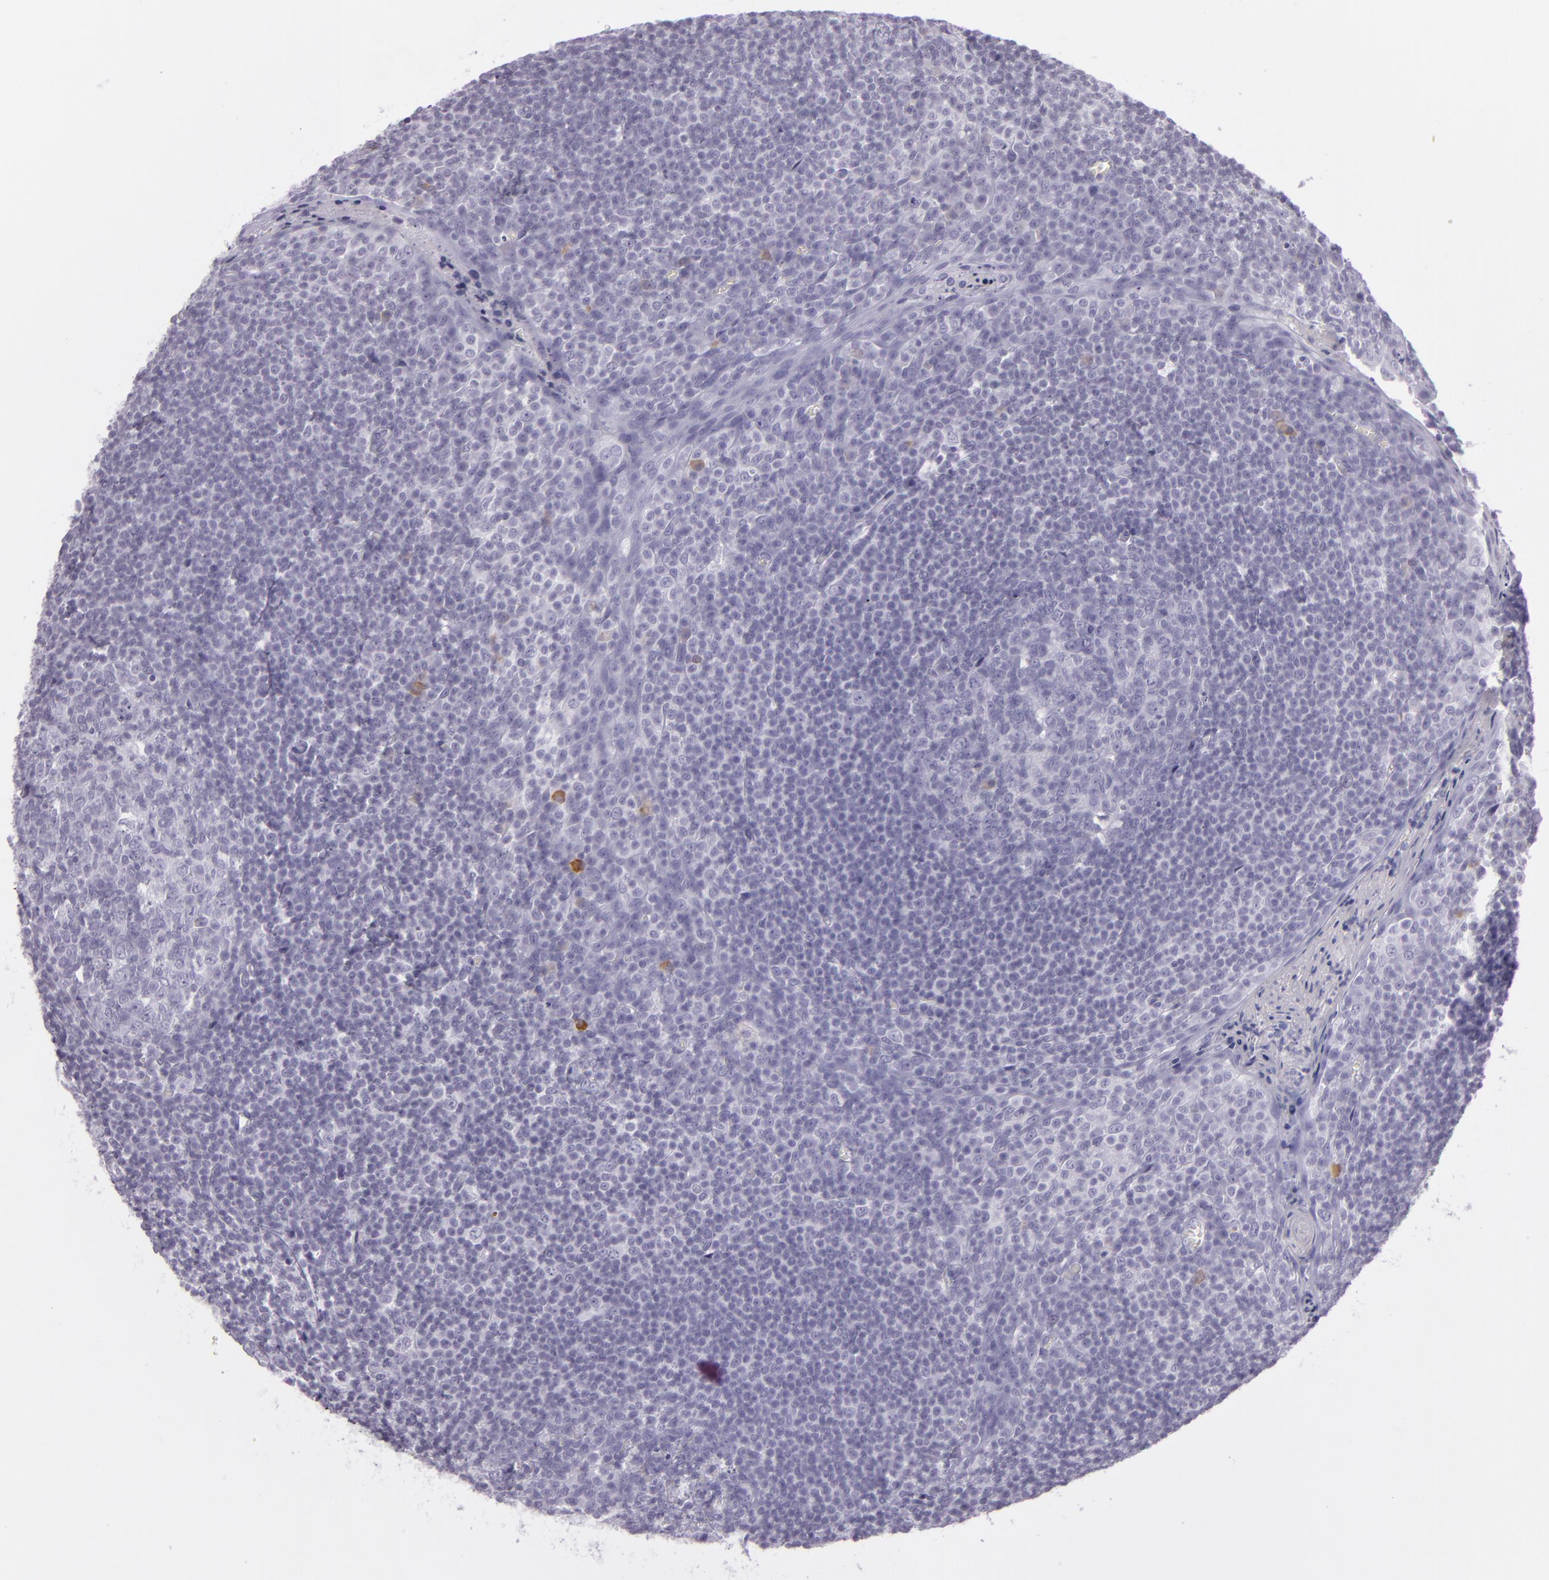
{"staining": {"intensity": "negative", "quantity": "none", "location": "none"}, "tissue": "tonsil", "cell_type": "Germinal center cells", "image_type": "normal", "snomed": [{"axis": "morphology", "description": "Normal tissue, NOS"}, {"axis": "topography", "description": "Tonsil"}], "caption": "IHC of normal human tonsil reveals no staining in germinal center cells.", "gene": "MUC6", "patient": {"sex": "male", "age": 31}}